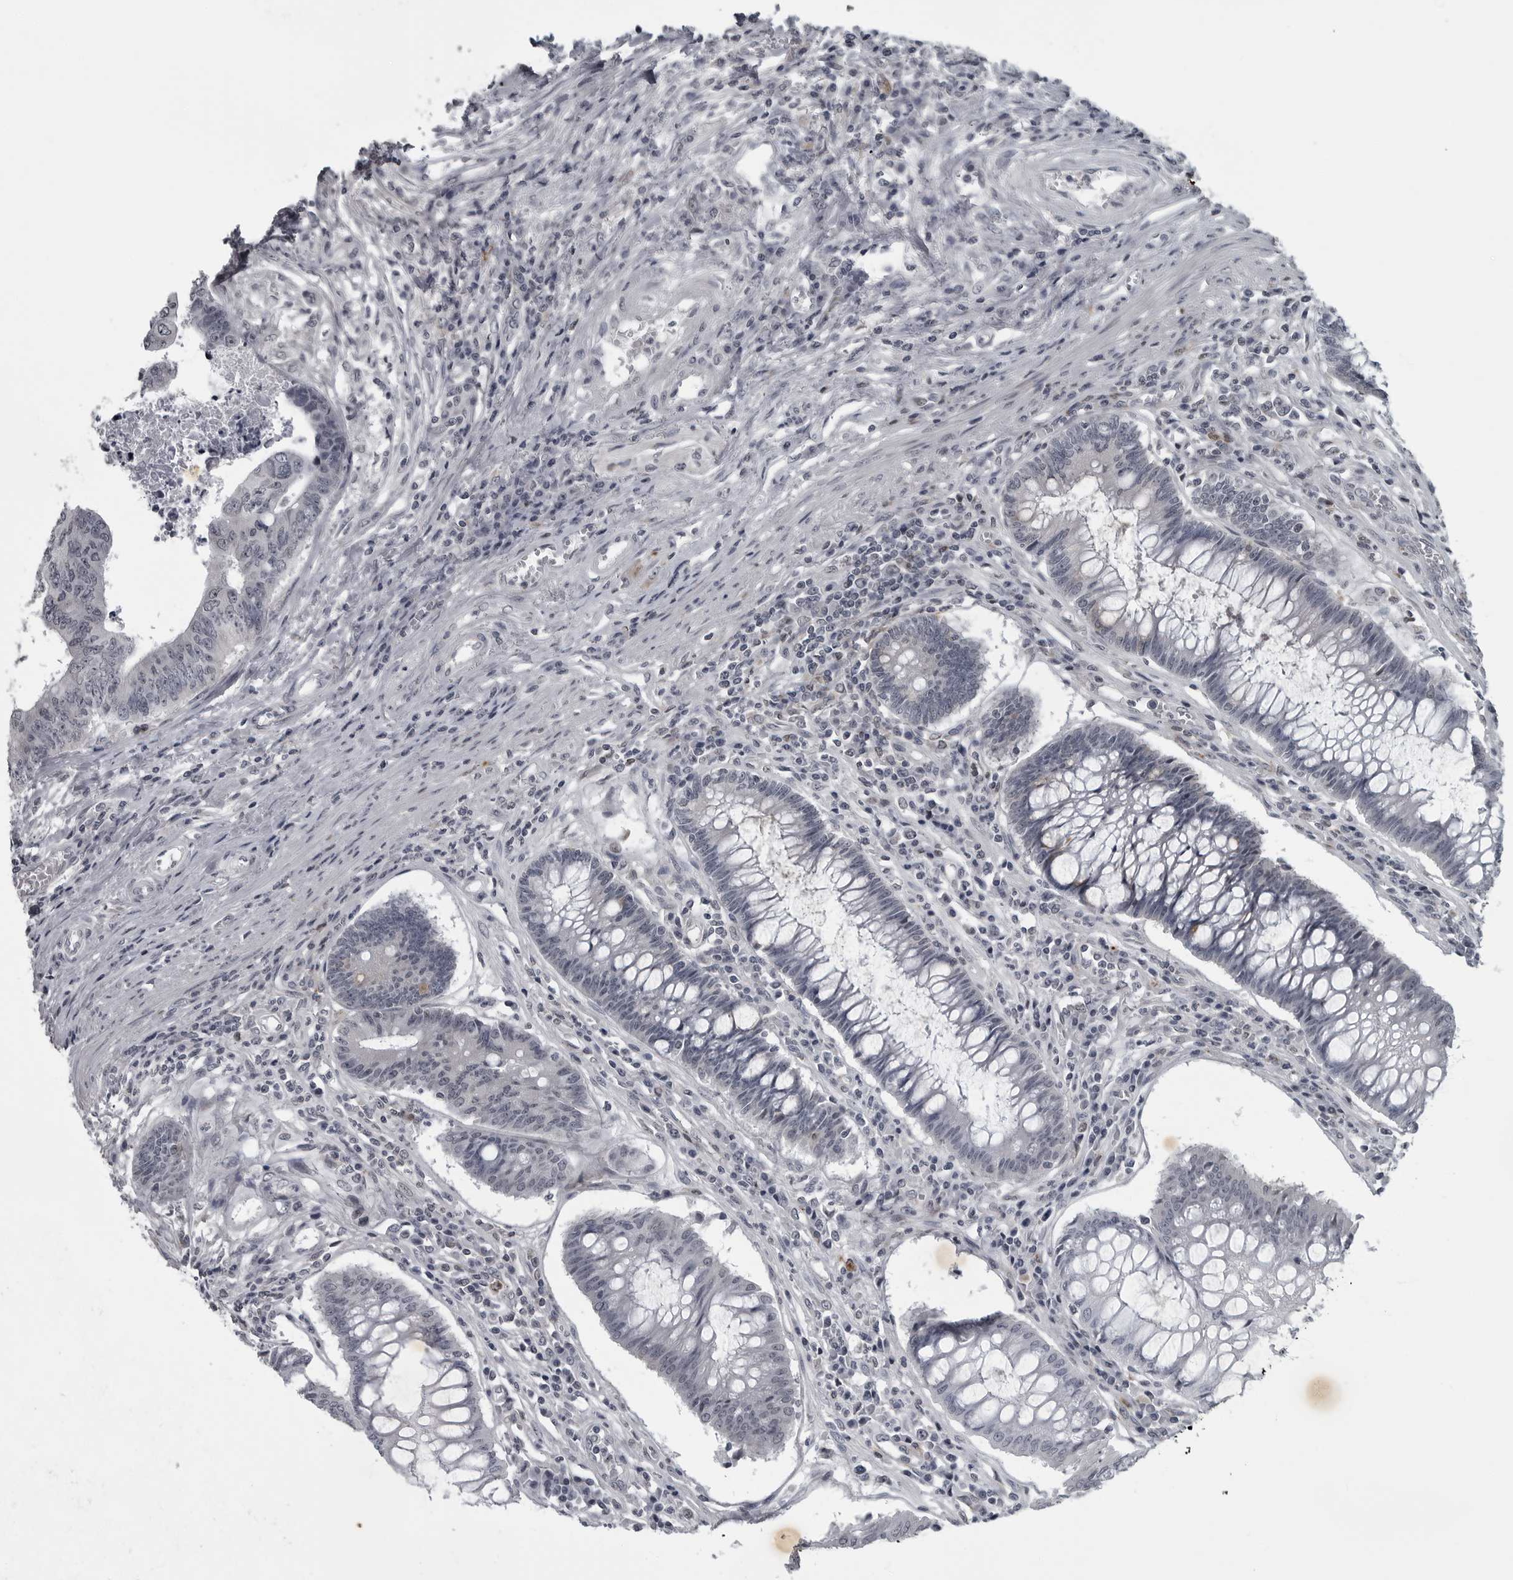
{"staining": {"intensity": "negative", "quantity": "none", "location": "none"}, "tissue": "colorectal cancer", "cell_type": "Tumor cells", "image_type": "cancer", "snomed": [{"axis": "morphology", "description": "Adenocarcinoma, NOS"}, {"axis": "topography", "description": "Rectum"}], "caption": "Adenocarcinoma (colorectal) was stained to show a protein in brown. There is no significant expression in tumor cells.", "gene": "LYSMD1", "patient": {"sex": "male", "age": 84}}